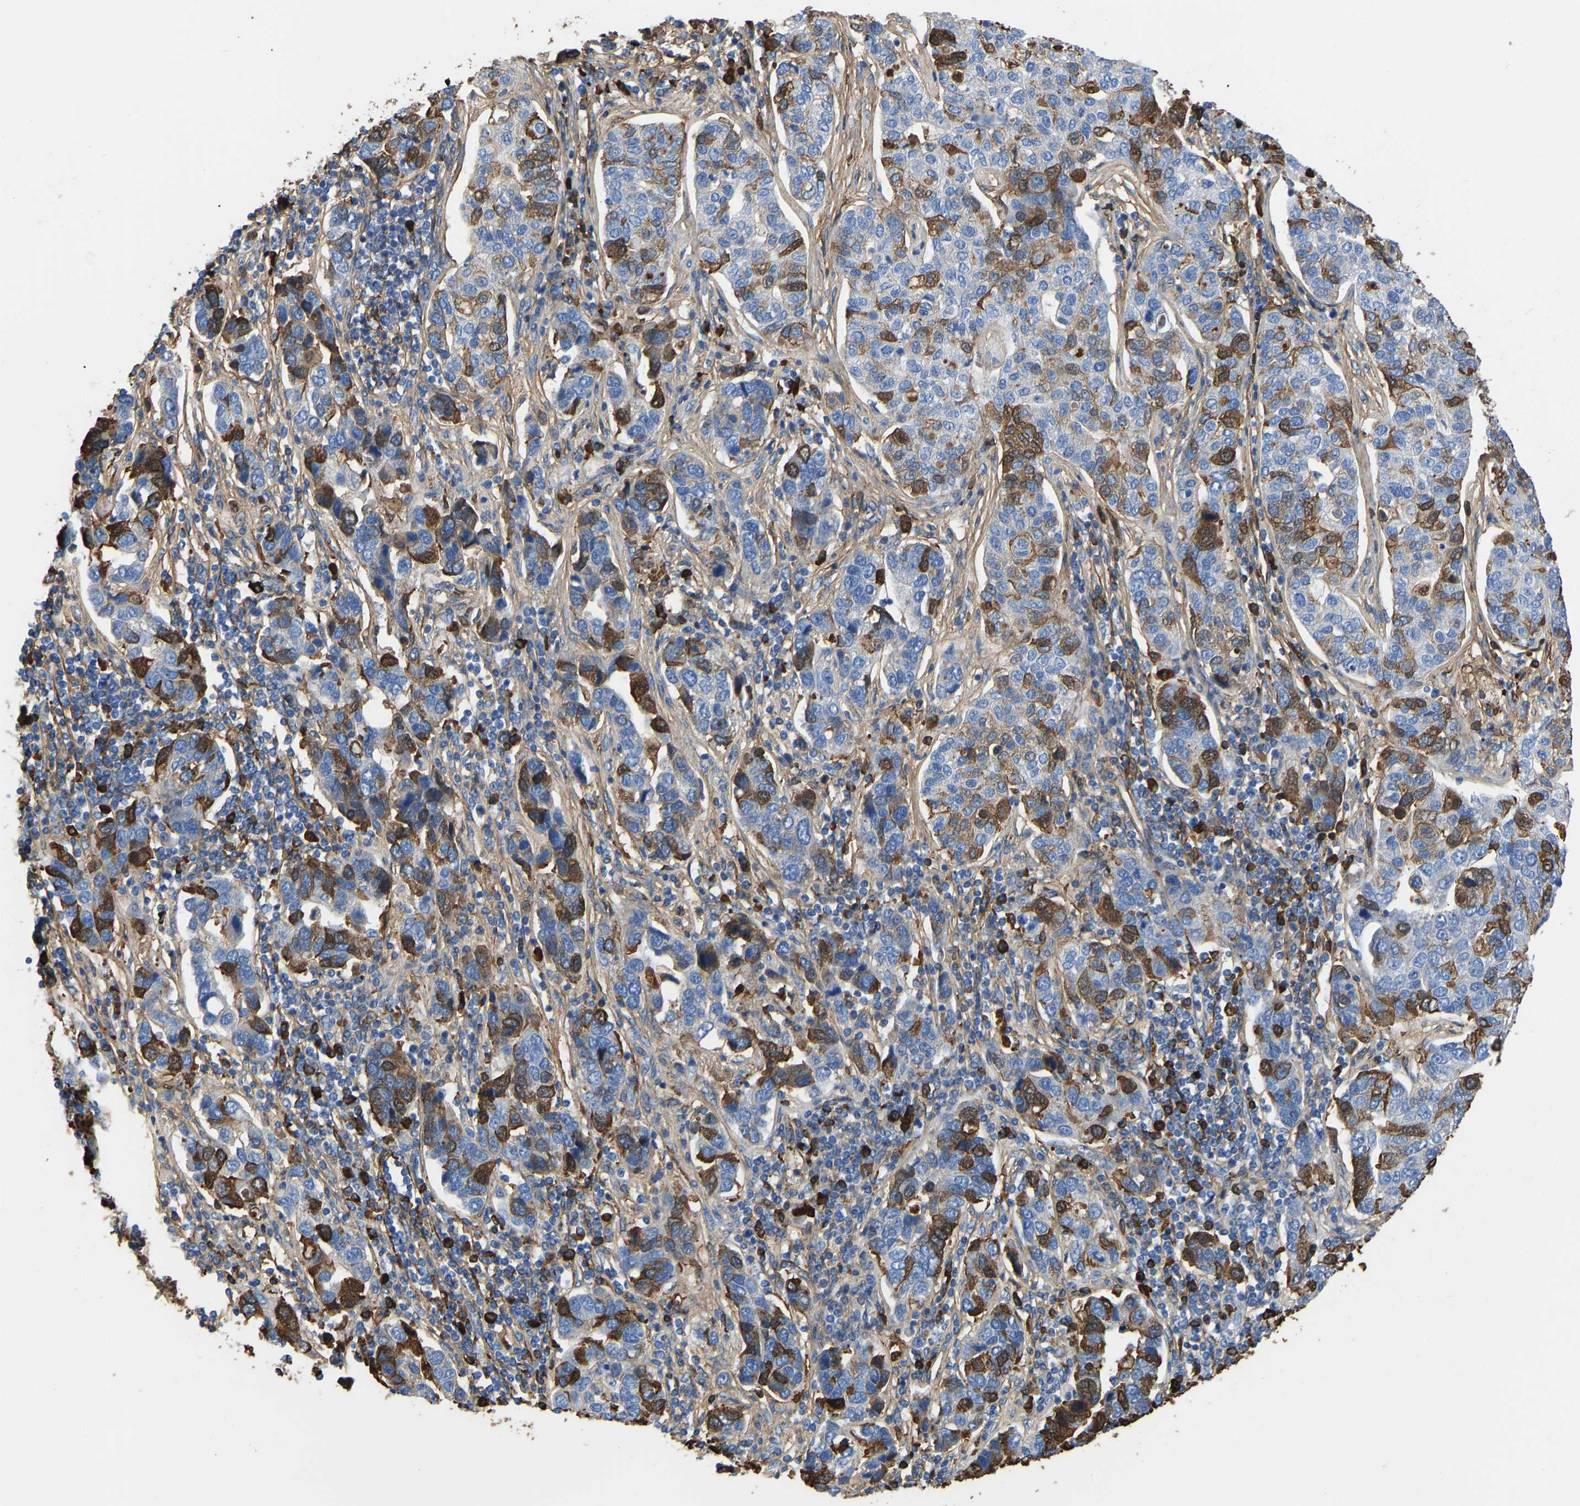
{"staining": {"intensity": "moderate", "quantity": "<25%", "location": "cytoplasmic/membranous"}, "tissue": "pancreatic cancer", "cell_type": "Tumor cells", "image_type": "cancer", "snomed": [{"axis": "morphology", "description": "Adenocarcinoma, NOS"}, {"axis": "topography", "description": "Pancreas"}], "caption": "High-magnification brightfield microscopy of pancreatic cancer stained with DAB (brown) and counterstained with hematoxylin (blue). tumor cells exhibit moderate cytoplasmic/membranous positivity is seen in approximately<25% of cells. (brown staining indicates protein expression, while blue staining denotes nuclei).", "gene": "HSPG2", "patient": {"sex": "female", "age": 61}}